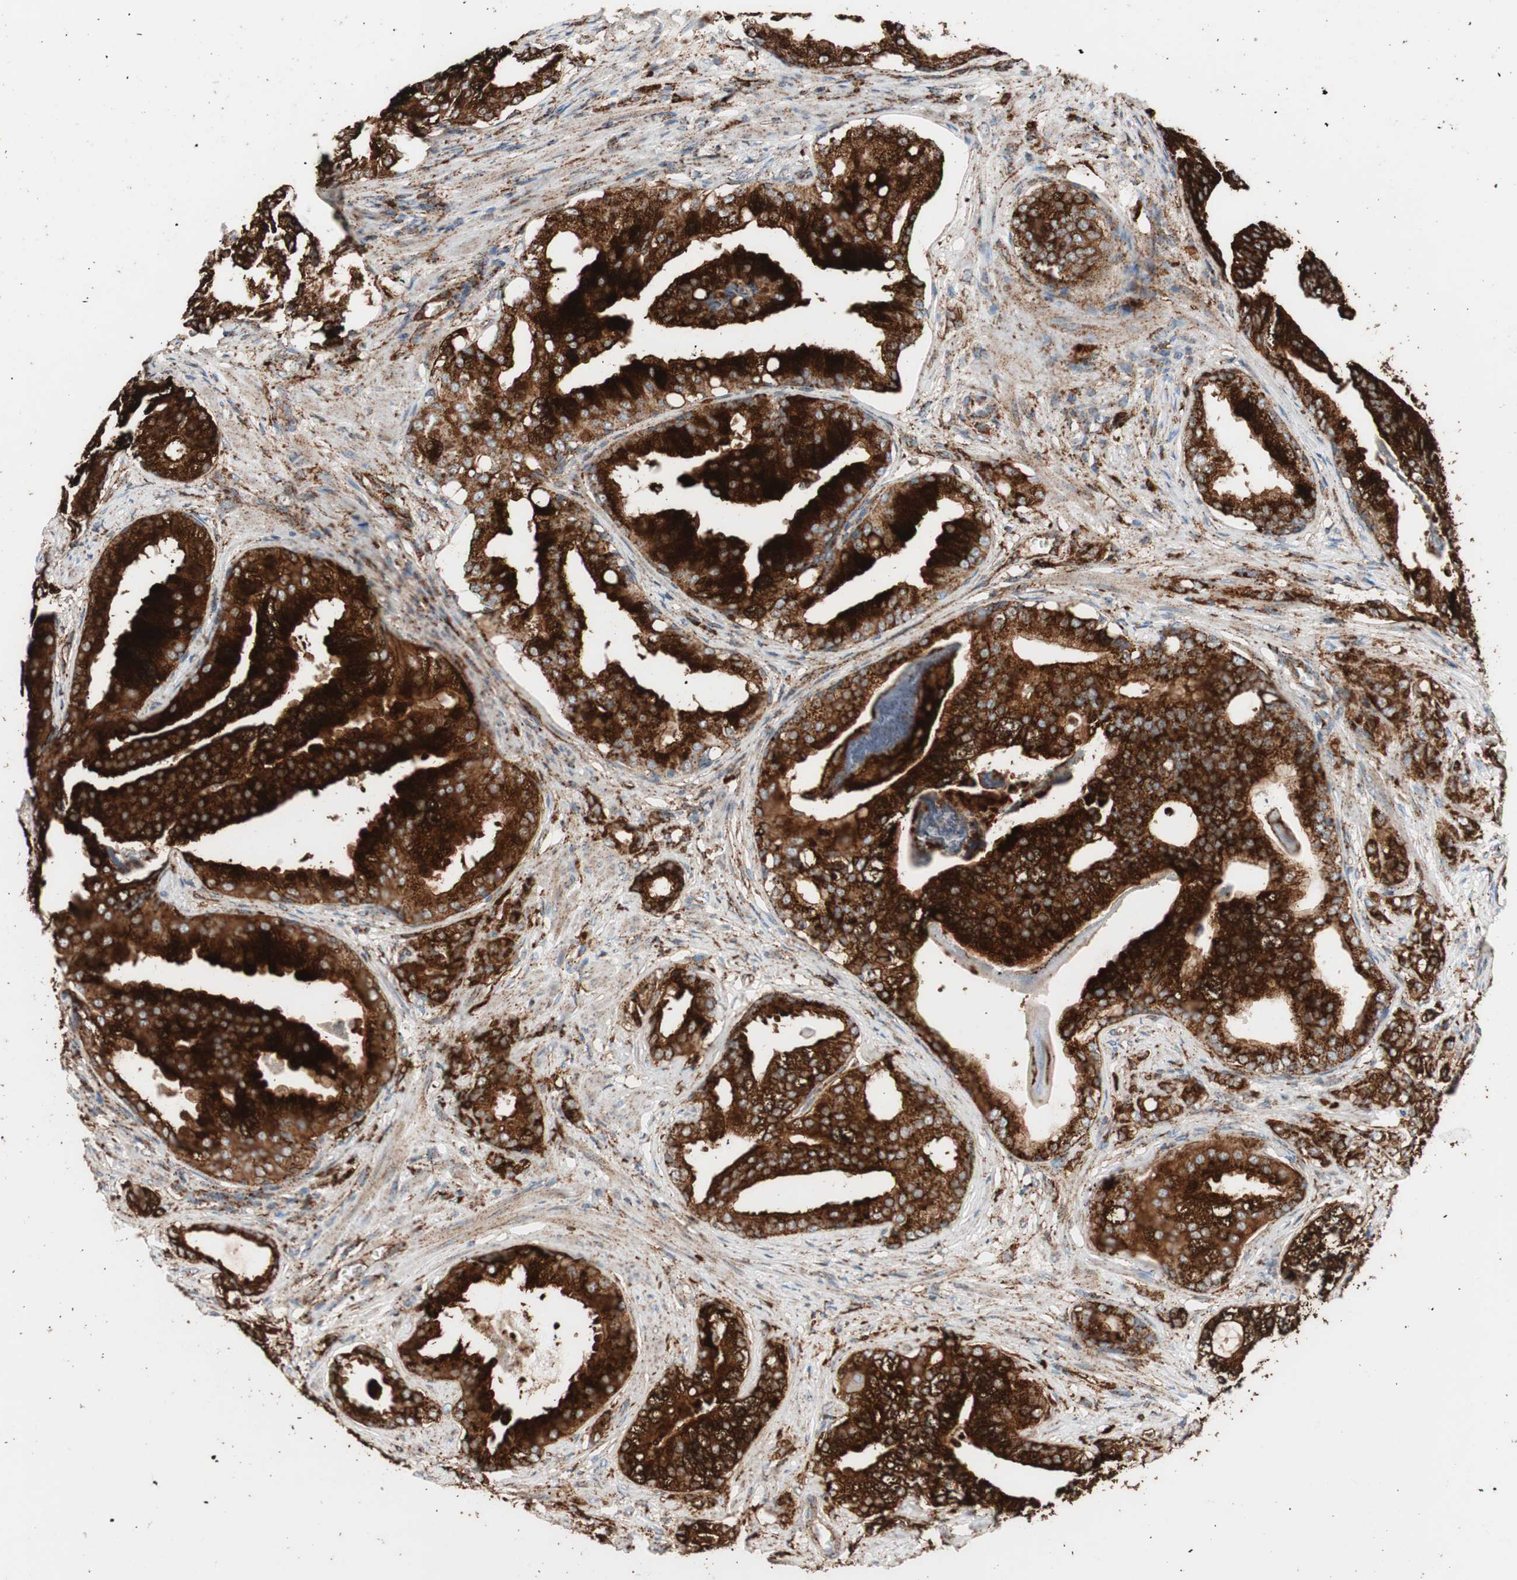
{"staining": {"intensity": "strong", "quantity": ">75%", "location": "cytoplasmic/membranous"}, "tissue": "prostate cancer", "cell_type": "Tumor cells", "image_type": "cancer", "snomed": [{"axis": "morphology", "description": "Adenocarcinoma, Low grade"}, {"axis": "topography", "description": "Prostate"}], "caption": "About >75% of tumor cells in low-grade adenocarcinoma (prostate) exhibit strong cytoplasmic/membranous protein expression as visualized by brown immunohistochemical staining.", "gene": "LAMP1", "patient": {"sex": "male", "age": 58}}